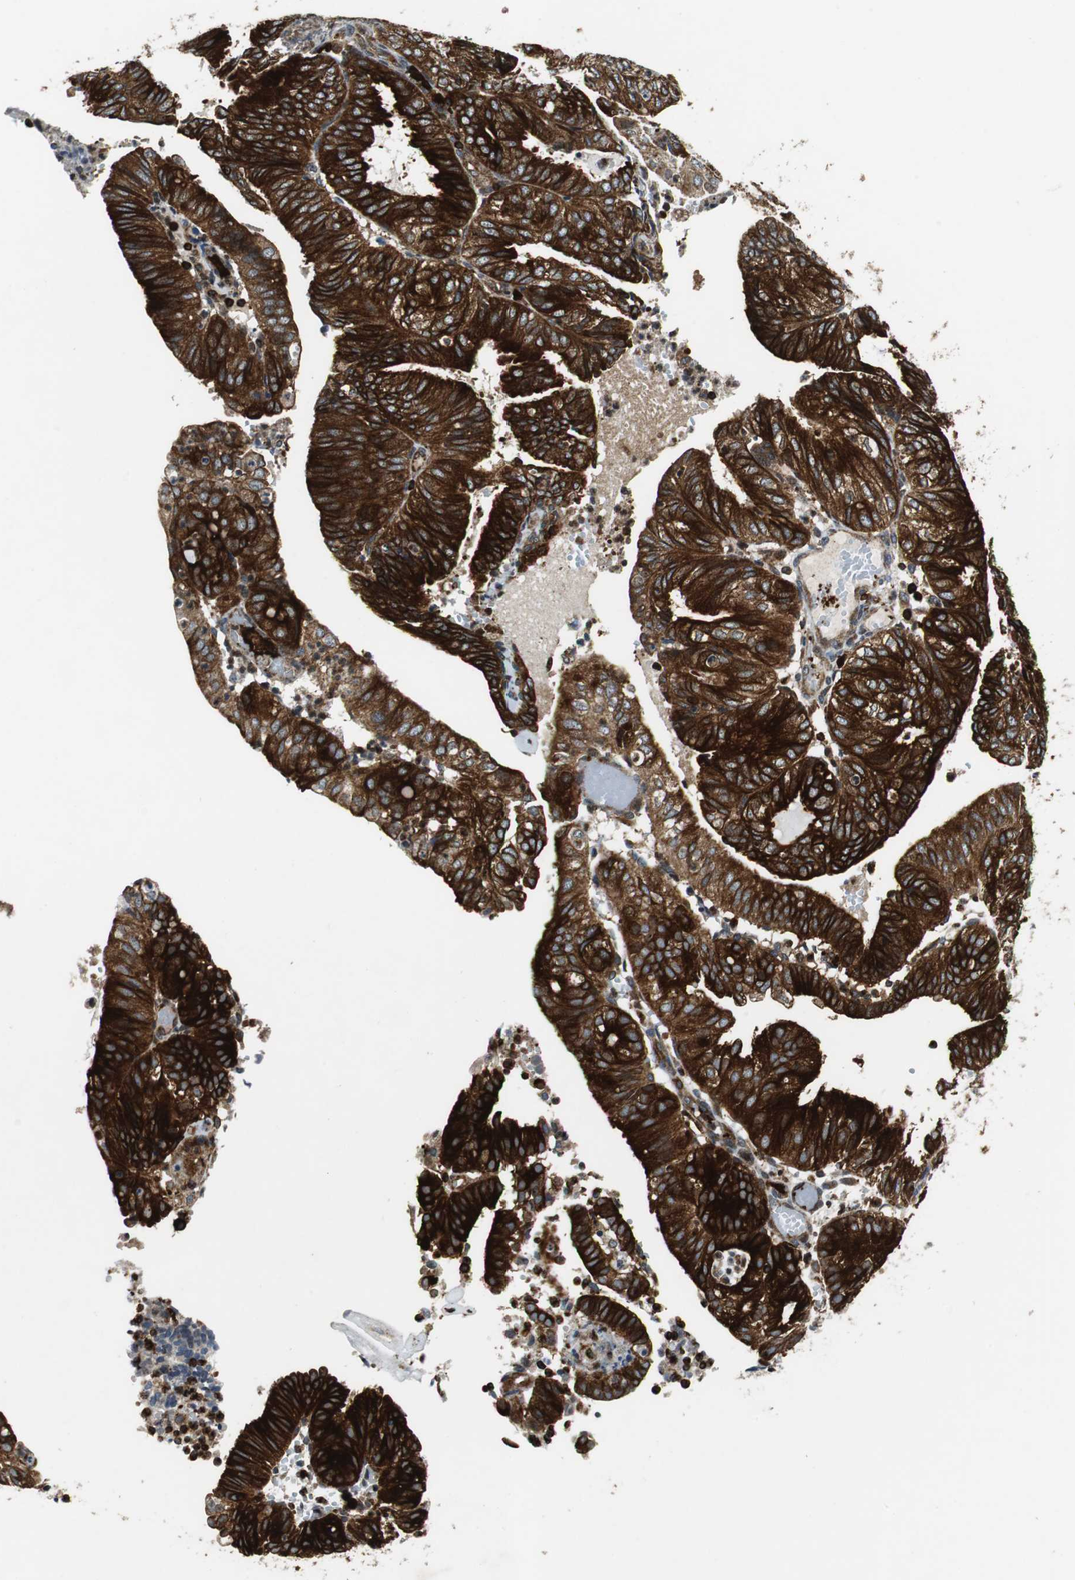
{"staining": {"intensity": "strong", "quantity": ">75%", "location": "cytoplasmic/membranous"}, "tissue": "endometrial cancer", "cell_type": "Tumor cells", "image_type": "cancer", "snomed": [{"axis": "morphology", "description": "Adenocarcinoma, NOS"}, {"axis": "topography", "description": "Uterus"}], "caption": "A high-resolution micrograph shows immunohistochemistry staining of endometrial cancer, which demonstrates strong cytoplasmic/membranous staining in about >75% of tumor cells.", "gene": "TUBA4A", "patient": {"sex": "female", "age": 60}}